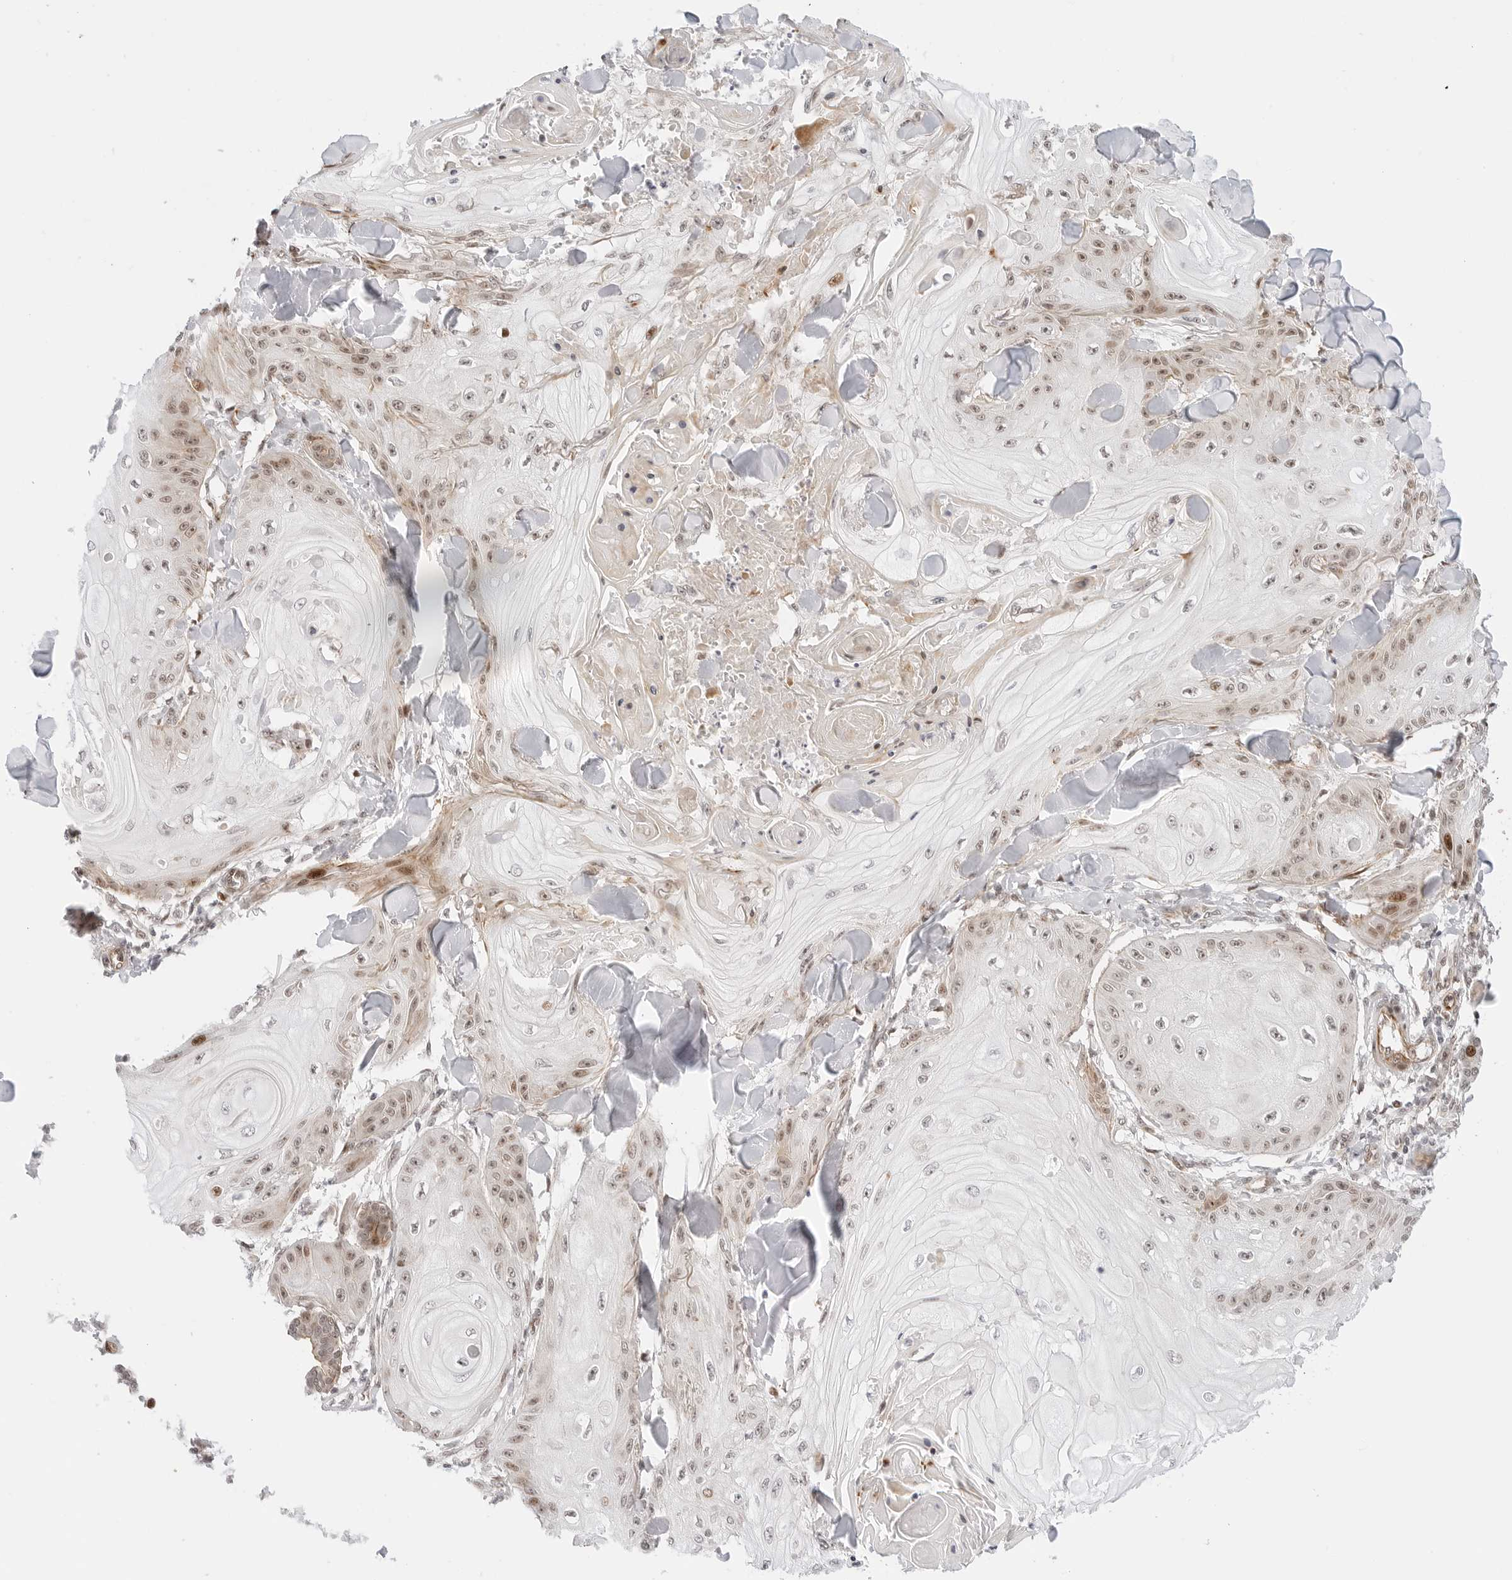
{"staining": {"intensity": "weak", "quantity": ">75%", "location": "nuclear"}, "tissue": "skin cancer", "cell_type": "Tumor cells", "image_type": "cancer", "snomed": [{"axis": "morphology", "description": "Squamous cell carcinoma, NOS"}, {"axis": "topography", "description": "Skin"}], "caption": "Skin squamous cell carcinoma stained with a protein marker exhibits weak staining in tumor cells.", "gene": "ZNF613", "patient": {"sex": "male", "age": 74}}